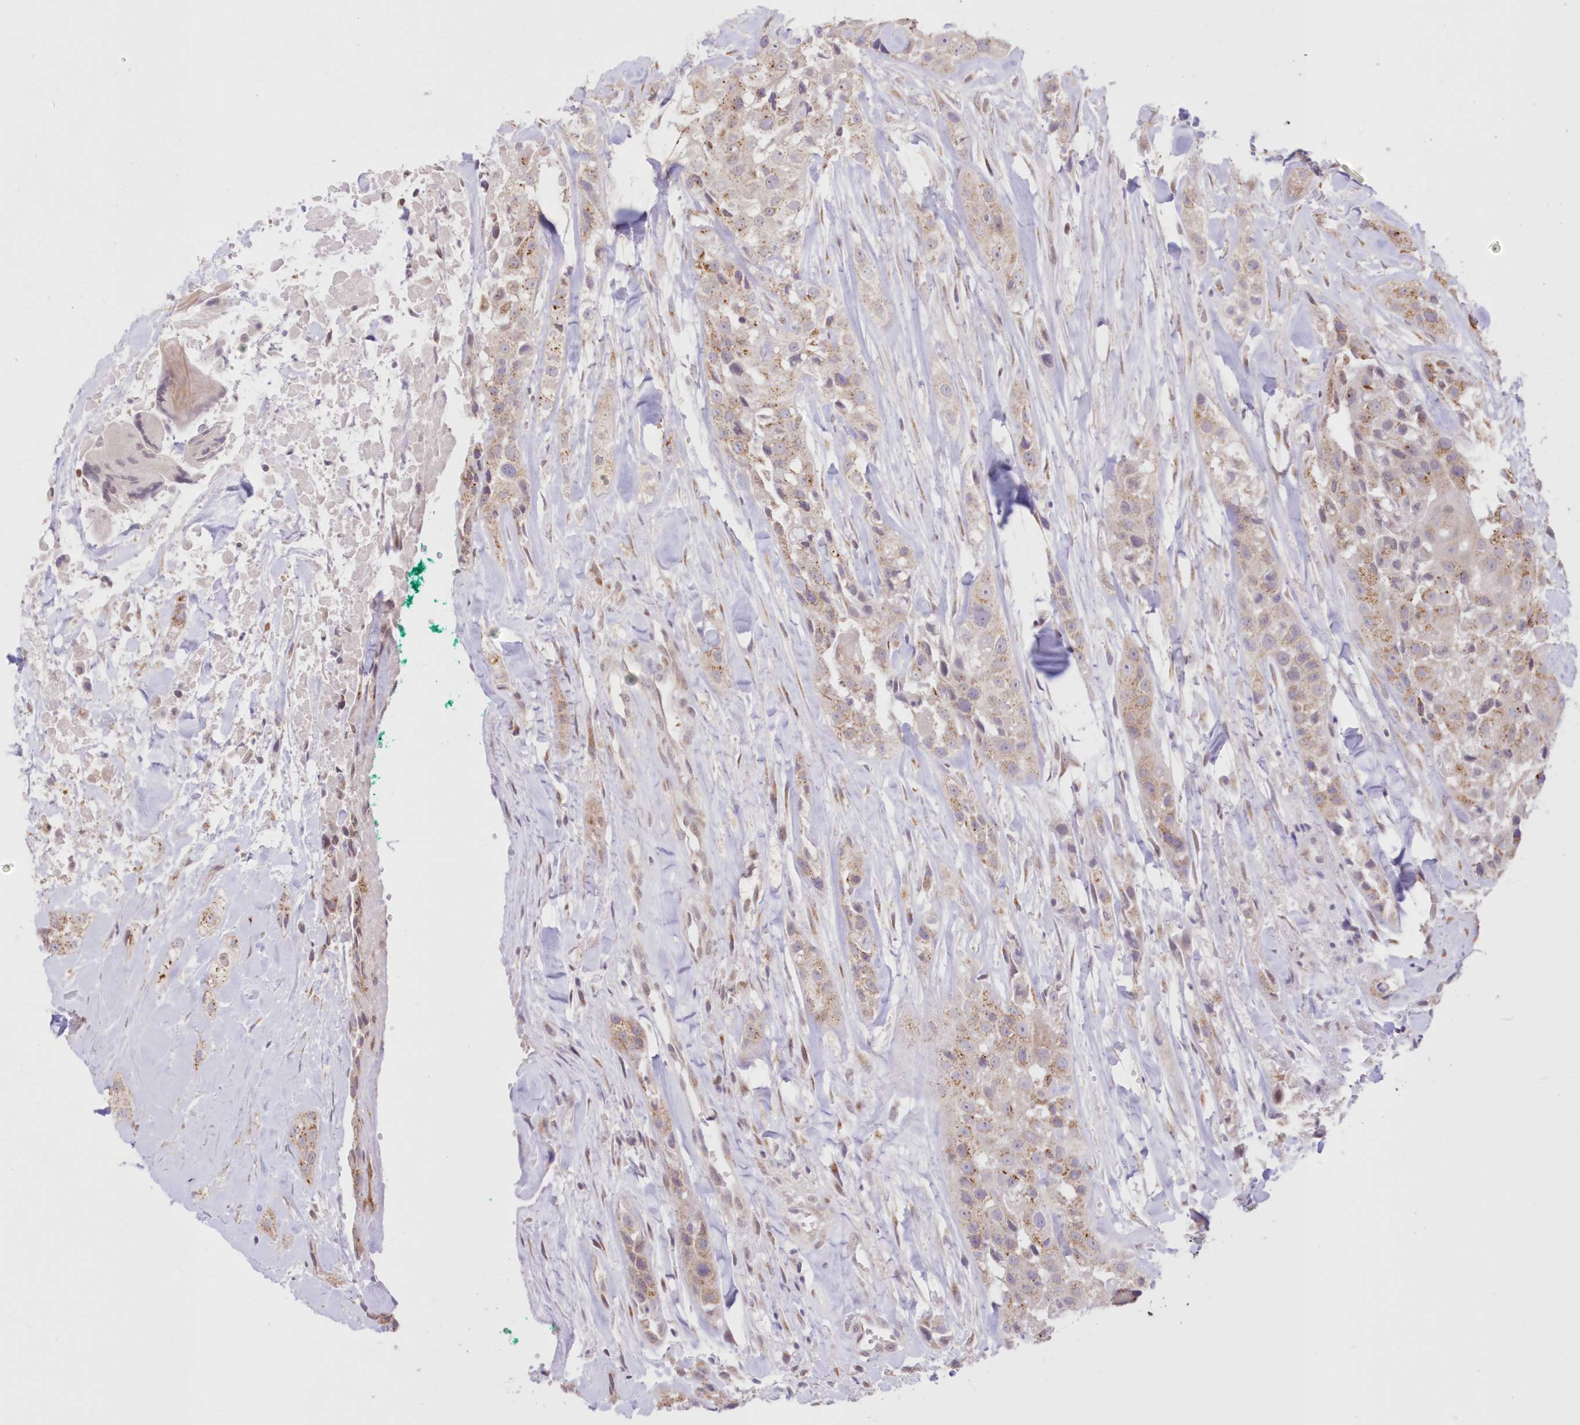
{"staining": {"intensity": "weak", "quantity": ">75%", "location": "cytoplasmic/membranous"}, "tissue": "head and neck cancer", "cell_type": "Tumor cells", "image_type": "cancer", "snomed": [{"axis": "morphology", "description": "Normal tissue, NOS"}, {"axis": "morphology", "description": "Squamous cell carcinoma, NOS"}, {"axis": "topography", "description": "Skeletal muscle"}, {"axis": "topography", "description": "Head-Neck"}], "caption": "Head and neck cancer (squamous cell carcinoma) stained with a protein marker displays weak staining in tumor cells.", "gene": "RNPEP", "patient": {"sex": "male", "age": 51}}